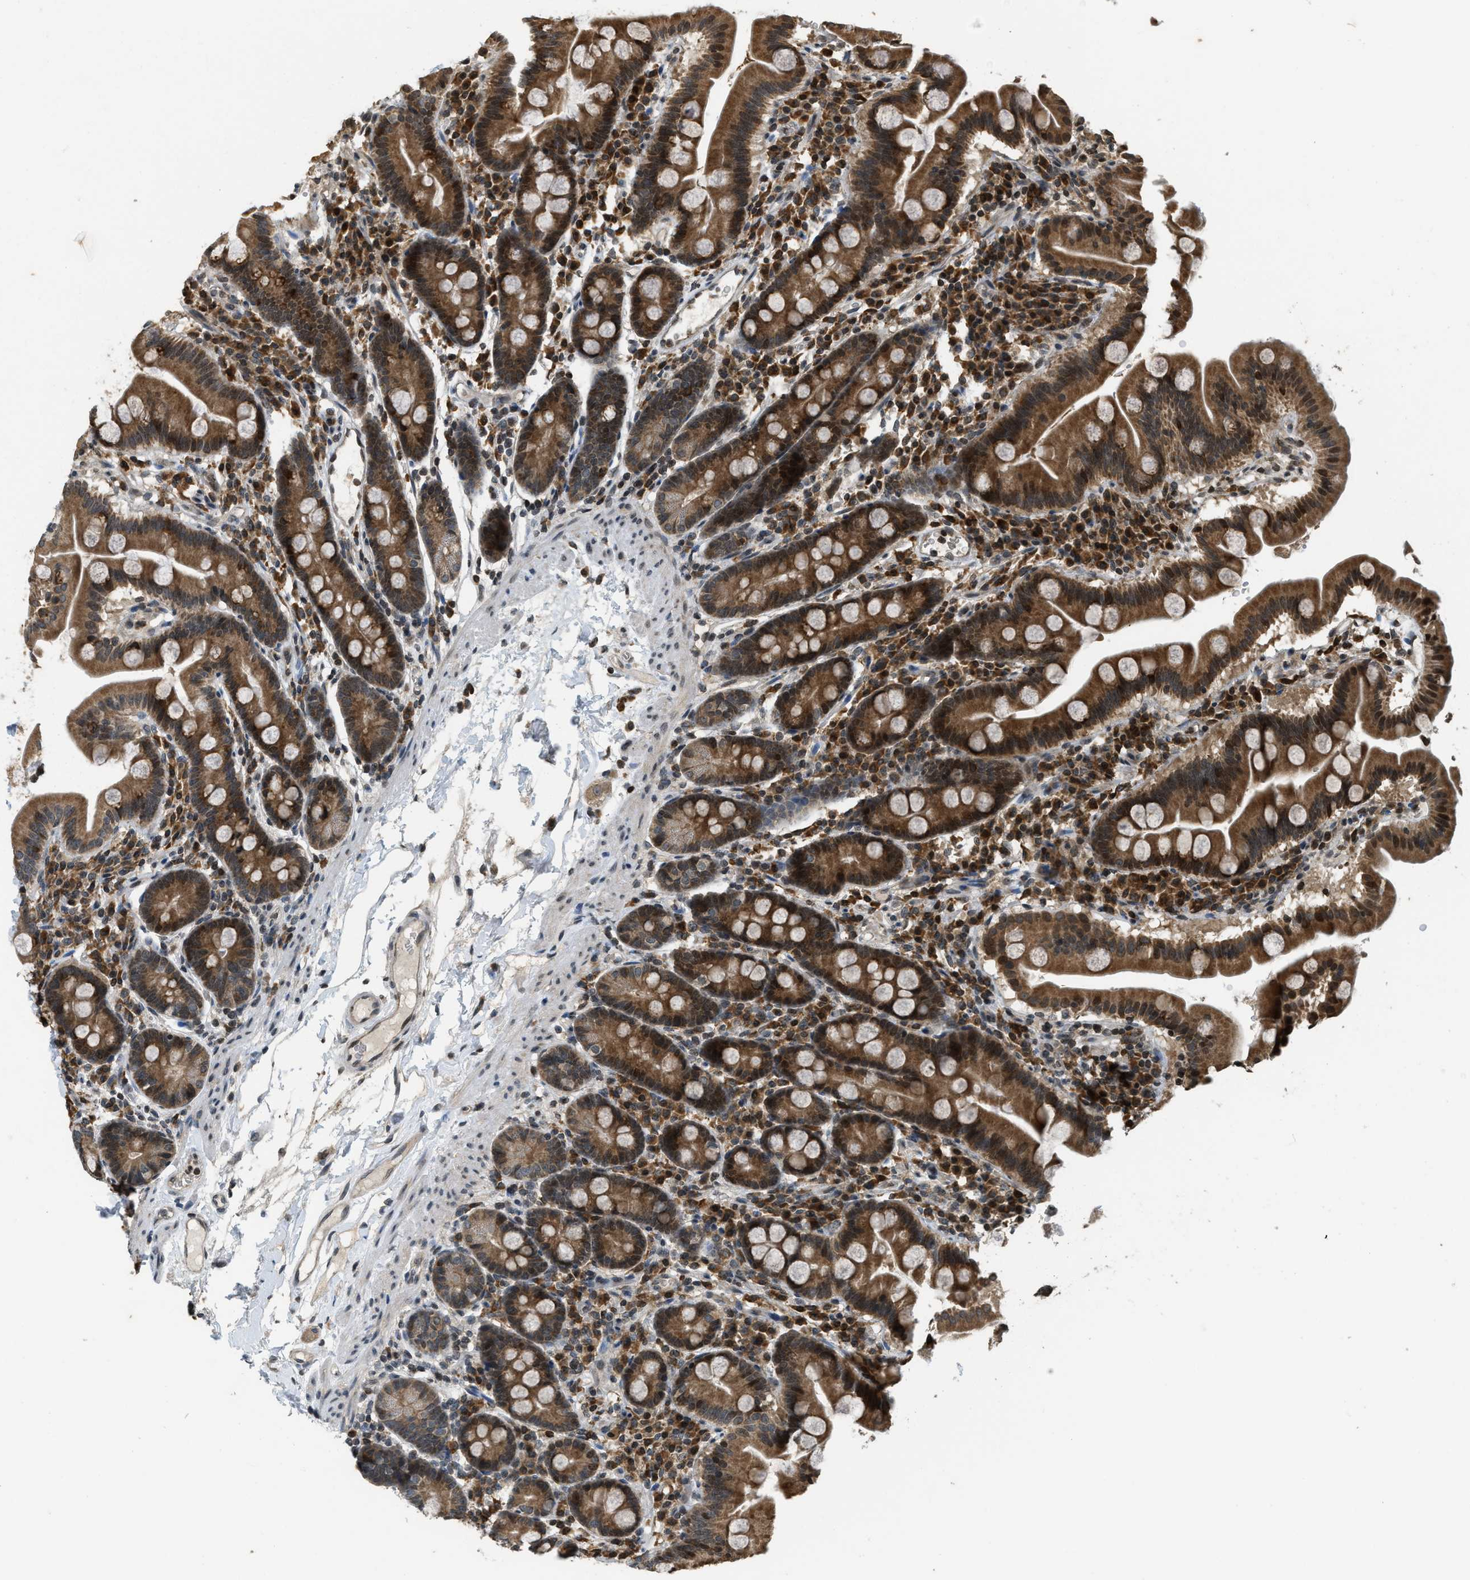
{"staining": {"intensity": "moderate", "quantity": ">75%", "location": "cytoplasmic/membranous,nuclear"}, "tissue": "duodenum", "cell_type": "Glandular cells", "image_type": "normal", "snomed": [{"axis": "morphology", "description": "Normal tissue, NOS"}, {"axis": "topography", "description": "Duodenum"}], "caption": "Duodenum stained for a protein (brown) displays moderate cytoplasmic/membranous,nuclear positive expression in about >75% of glandular cells.", "gene": "SIAH1", "patient": {"sex": "male", "age": 50}}